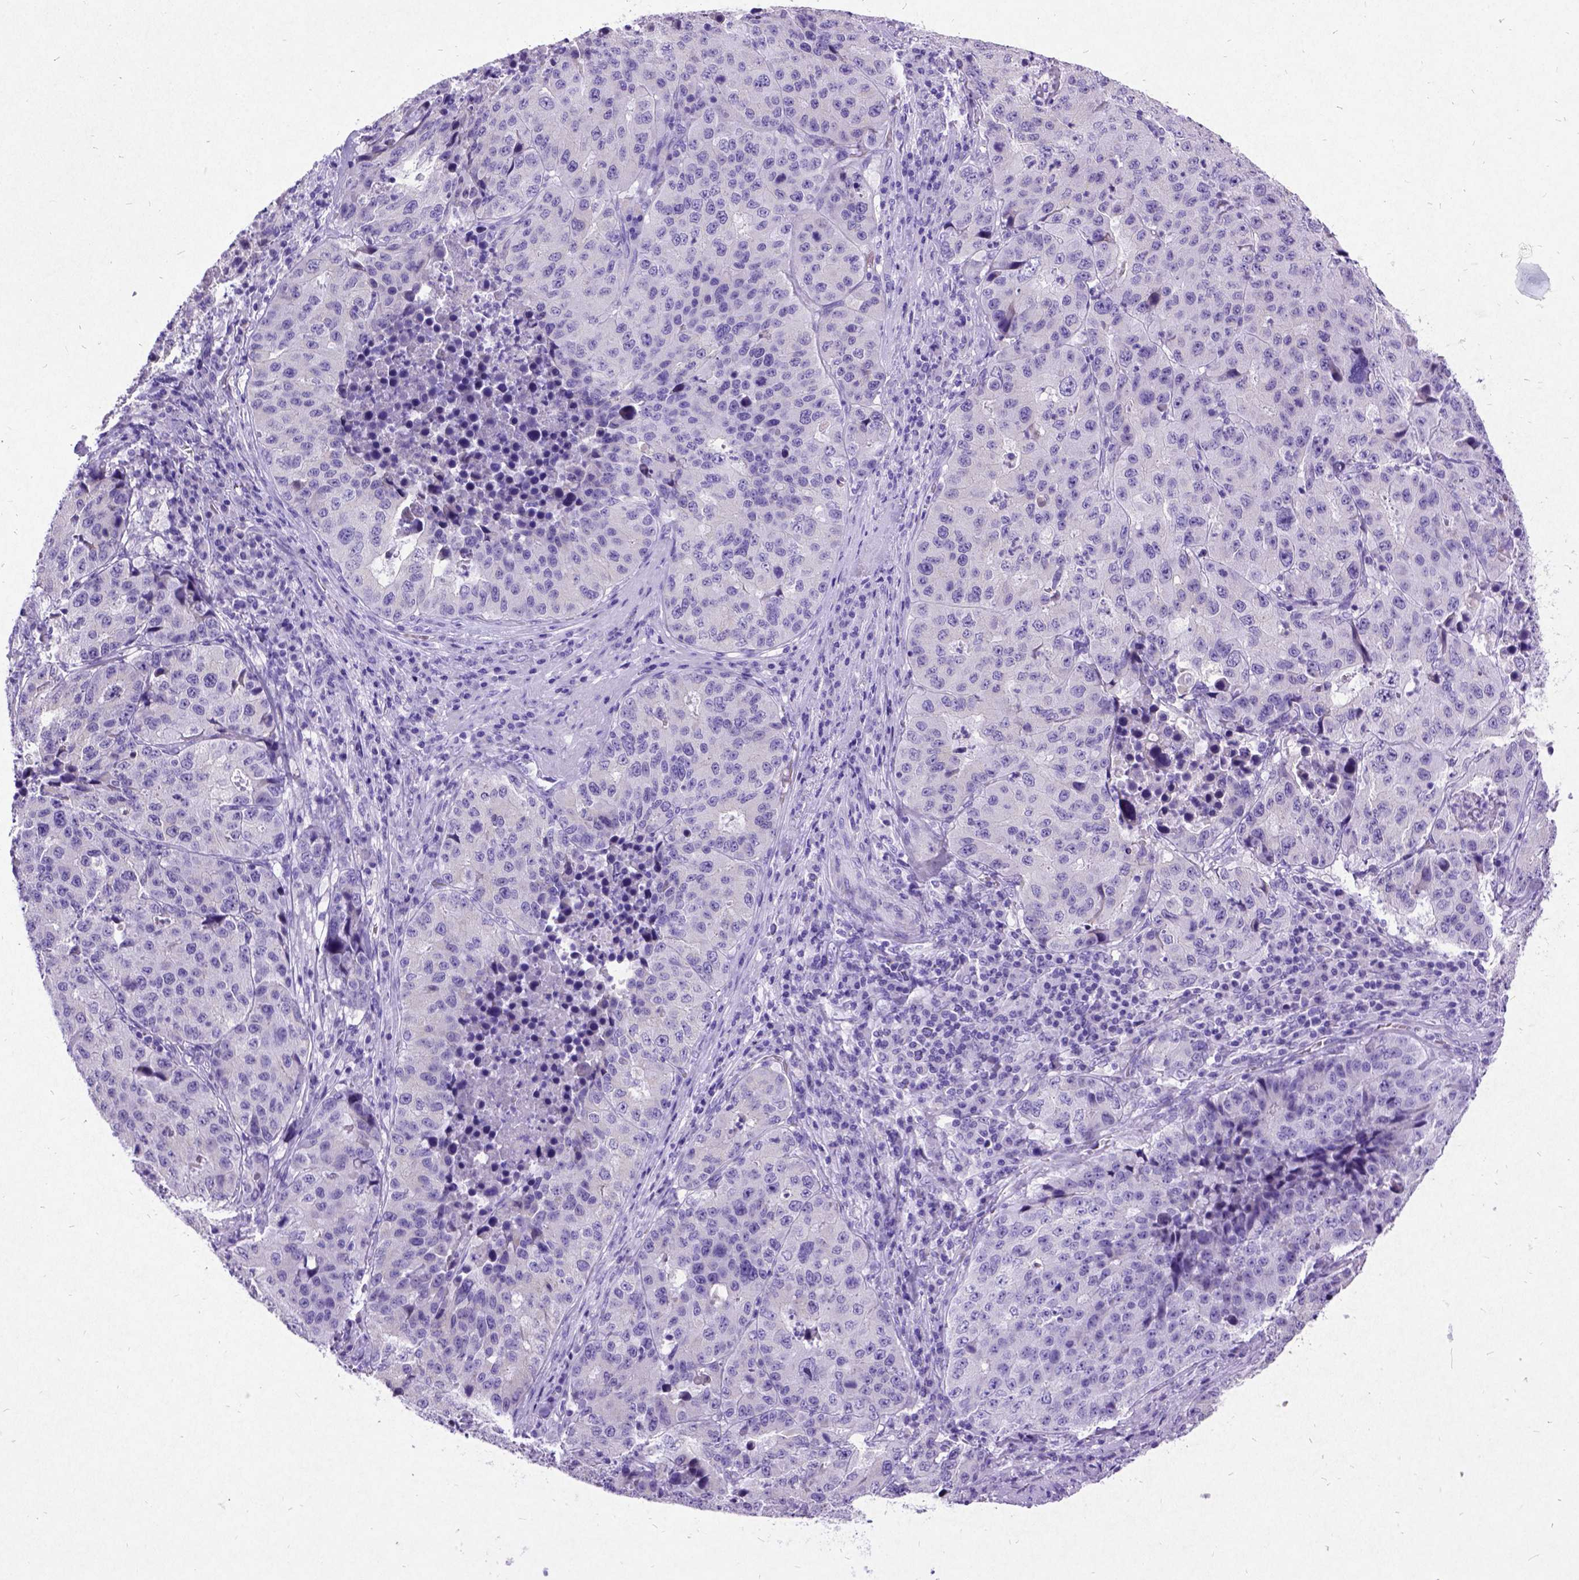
{"staining": {"intensity": "negative", "quantity": "none", "location": "none"}, "tissue": "stomach cancer", "cell_type": "Tumor cells", "image_type": "cancer", "snomed": [{"axis": "morphology", "description": "Adenocarcinoma, NOS"}, {"axis": "topography", "description": "Stomach"}], "caption": "The photomicrograph reveals no significant staining in tumor cells of adenocarcinoma (stomach). (DAB immunohistochemistry (IHC) with hematoxylin counter stain).", "gene": "NEUROD4", "patient": {"sex": "male", "age": 71}}